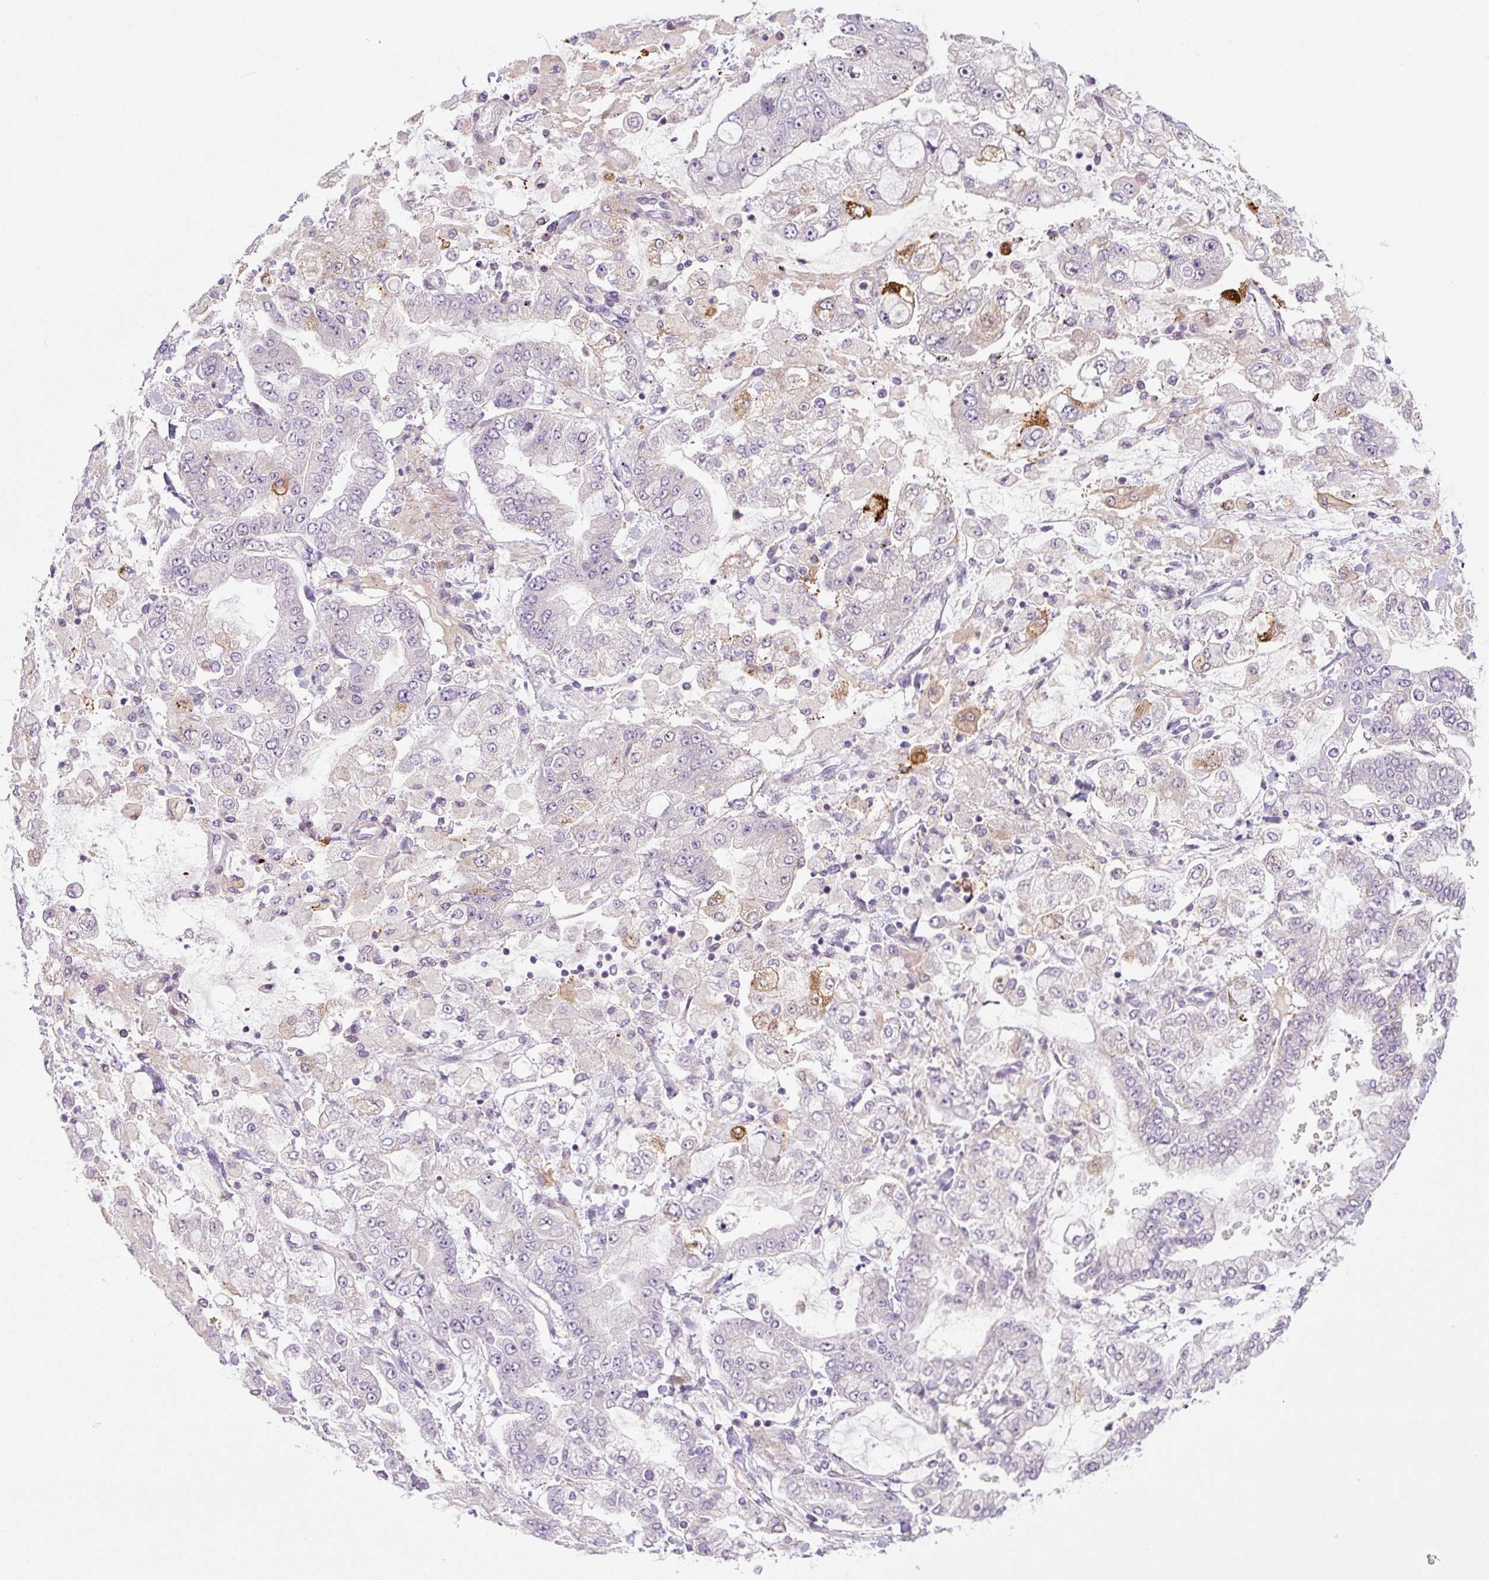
{"staining": {"intensity": "negative", "quantity": "none", "location": "none"}, "tissue": "stomach cancer", "cell_type": "Tumor cells", "image_type": "cancer", "snomed": [{"axis": "morphology", "description": "Normal tissue, NOS"}, {"axis": "morphology", "description": "Adenocarcinoma, NOS"}, {"axis": "topography", "description": "Stomach, upper"}, {"axis": "topography", "description": "Stomach"}], "caption": "This is an immunohistochemistry (IHC) micrograph of stomach cancer. There is no expression in tumor cells.", "gene": "FUT10", "patient": {"sex": "male", "age": 76}}